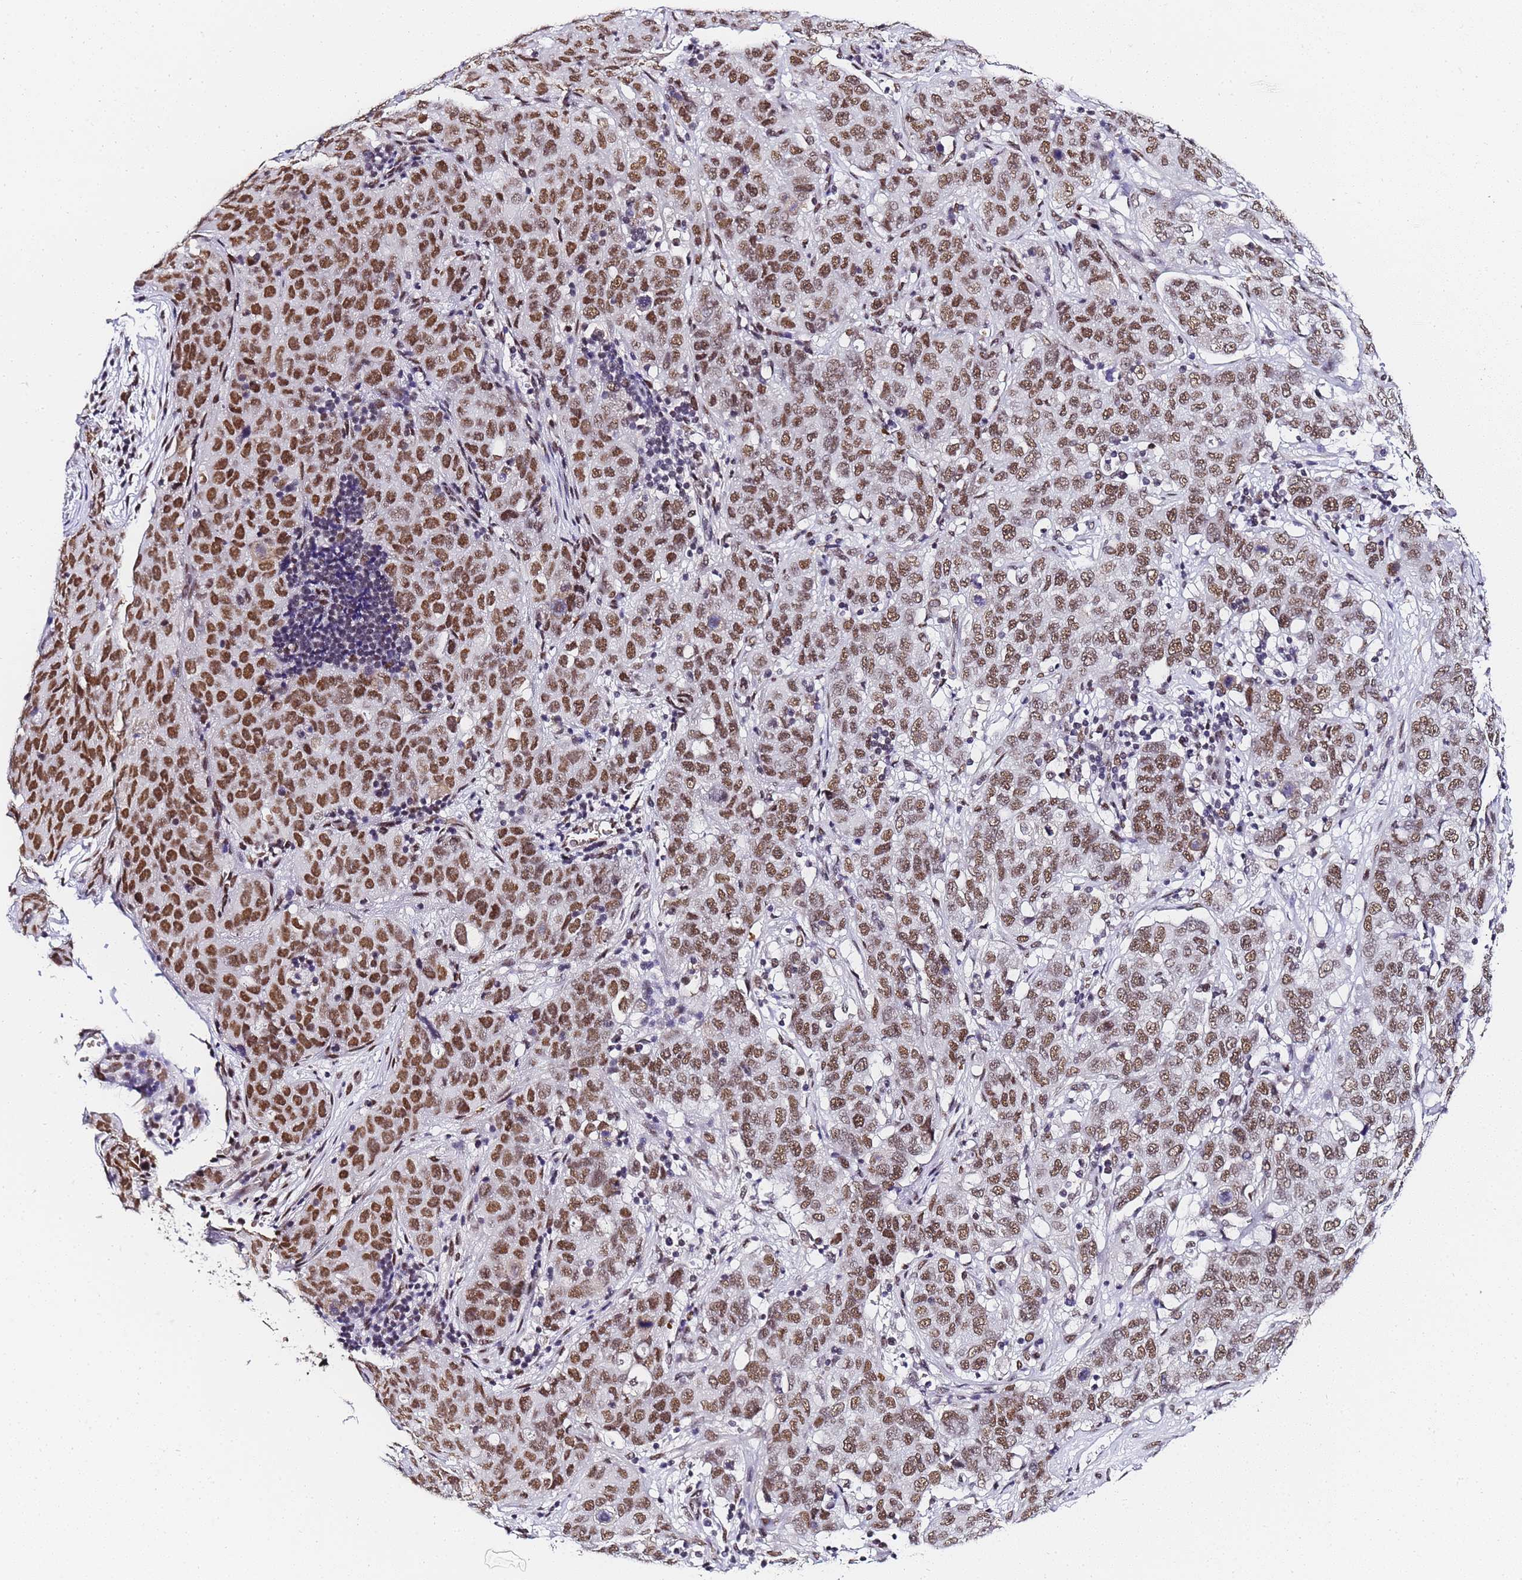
{"staining": {"intensity": "moderate", "quantity": ">75%", "location": "nuclear"}, "tissue": "stomach cancer", "cell_type": "Tumor cells", "image_type": "cancer", "snomed": [{"axis": "morphology", "description": "Normal tissue, NOS"}, {"axis": "morphology", "description": "Adenocarcinoma, NOS"}, {"axis": "topography", "description": "Lymph node"}, {"axis": "topography", "description": "Stomach"}], "caption": "Stomach cancer (adenocarcinoma) was stained to show a protein in brown. There is medium levels of moderate nuclear staining in approximately >75% of tumor cells.", "gene": "POLR1A", "patient": {"sex": "male", "age": 48}}